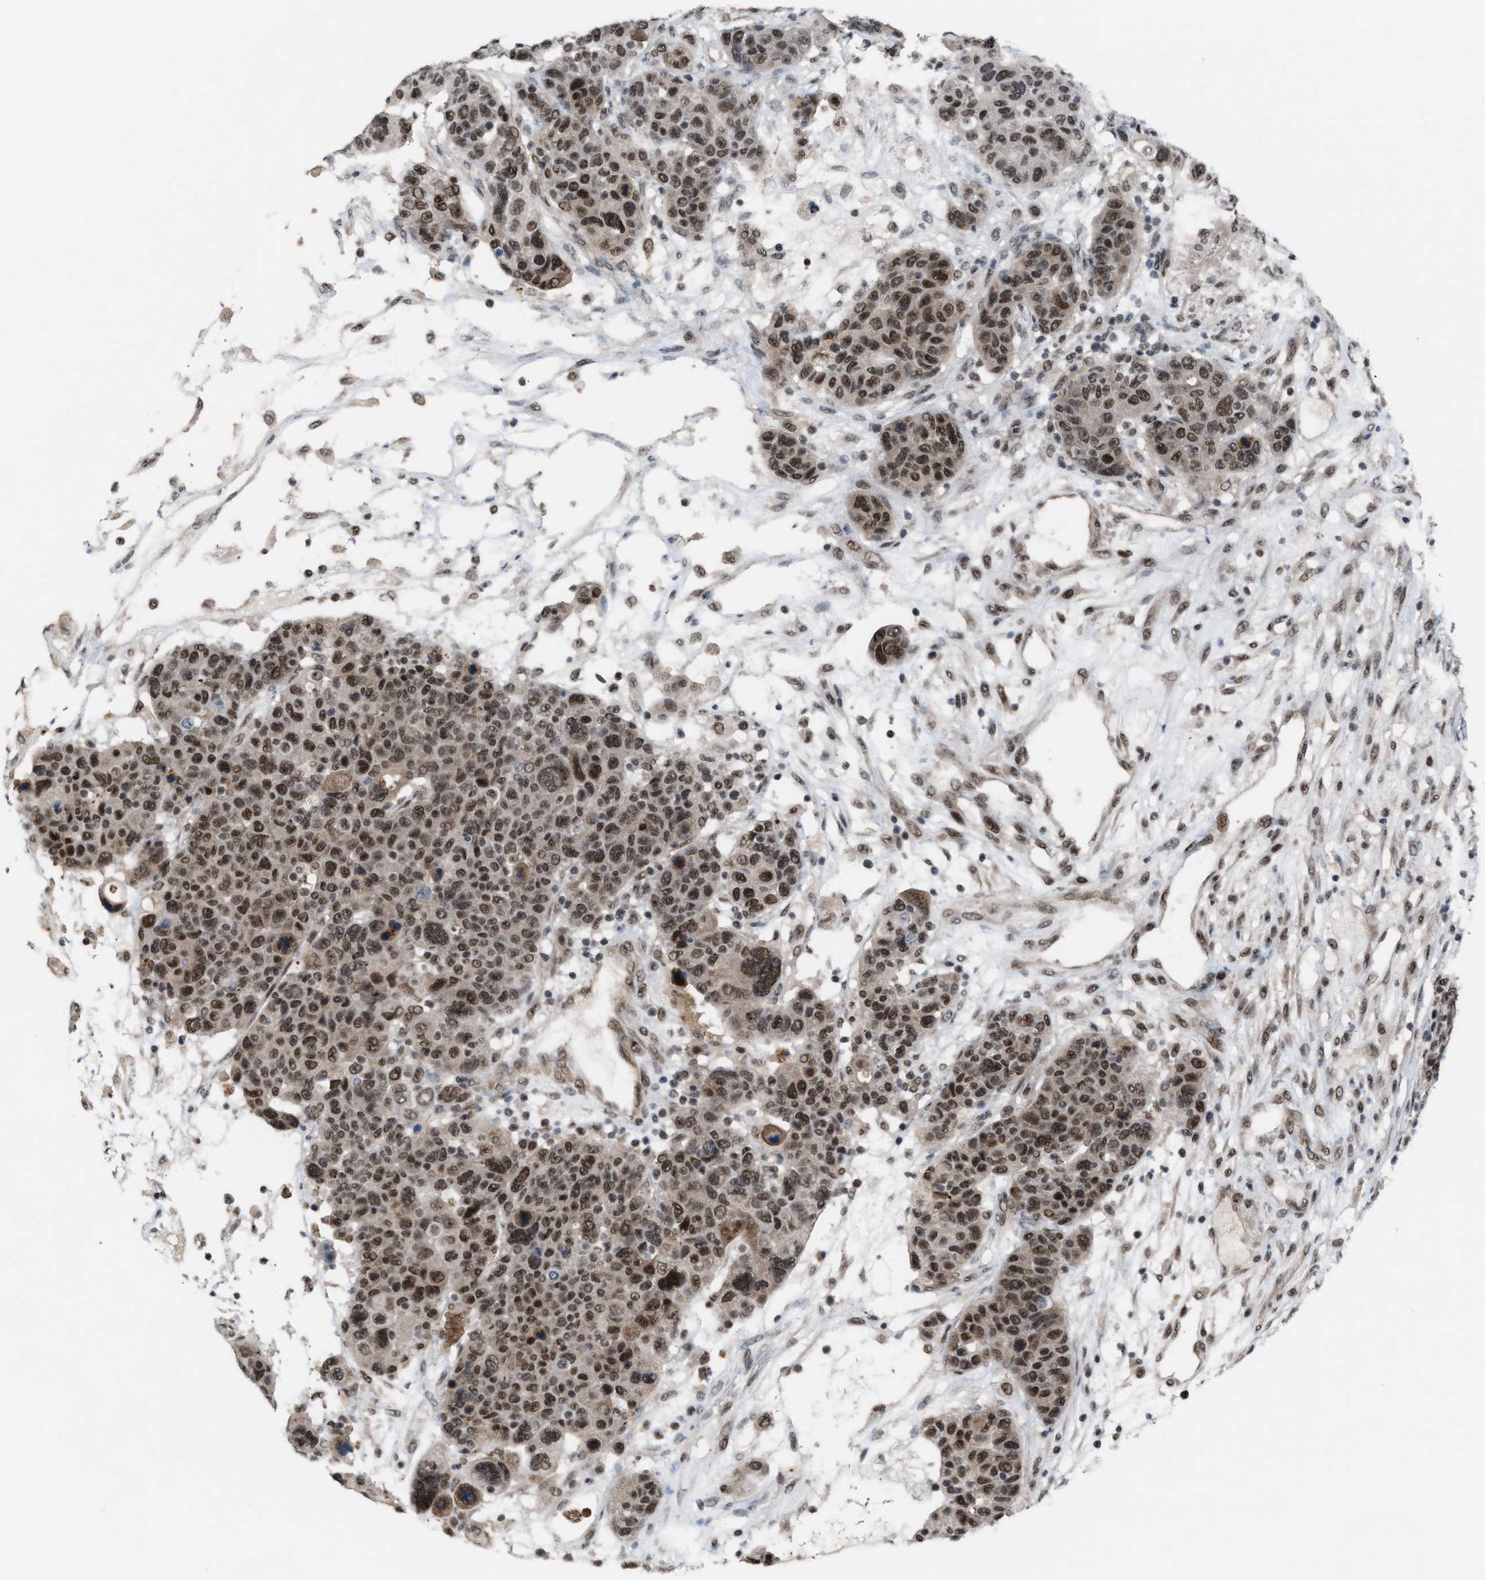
{"staining": {"intensity": "strong", "quantity": ">75%", "location": "nuclear"}, "tissue": "breast cancer", "cell_type": "Tumor cells", "image_type": "cancer", "snomed": [{"axis": "morphology", "description": "Duct carcinoma"}, {"axis": "topography", "description": "Breast"}], "caption": "Tumor cells exhibit strong nuclear positivity in about >75% of cells in breast intraductal carcinoma.", "gene": "PRPF4", "patient": {"sex": "female", "age": 37}}